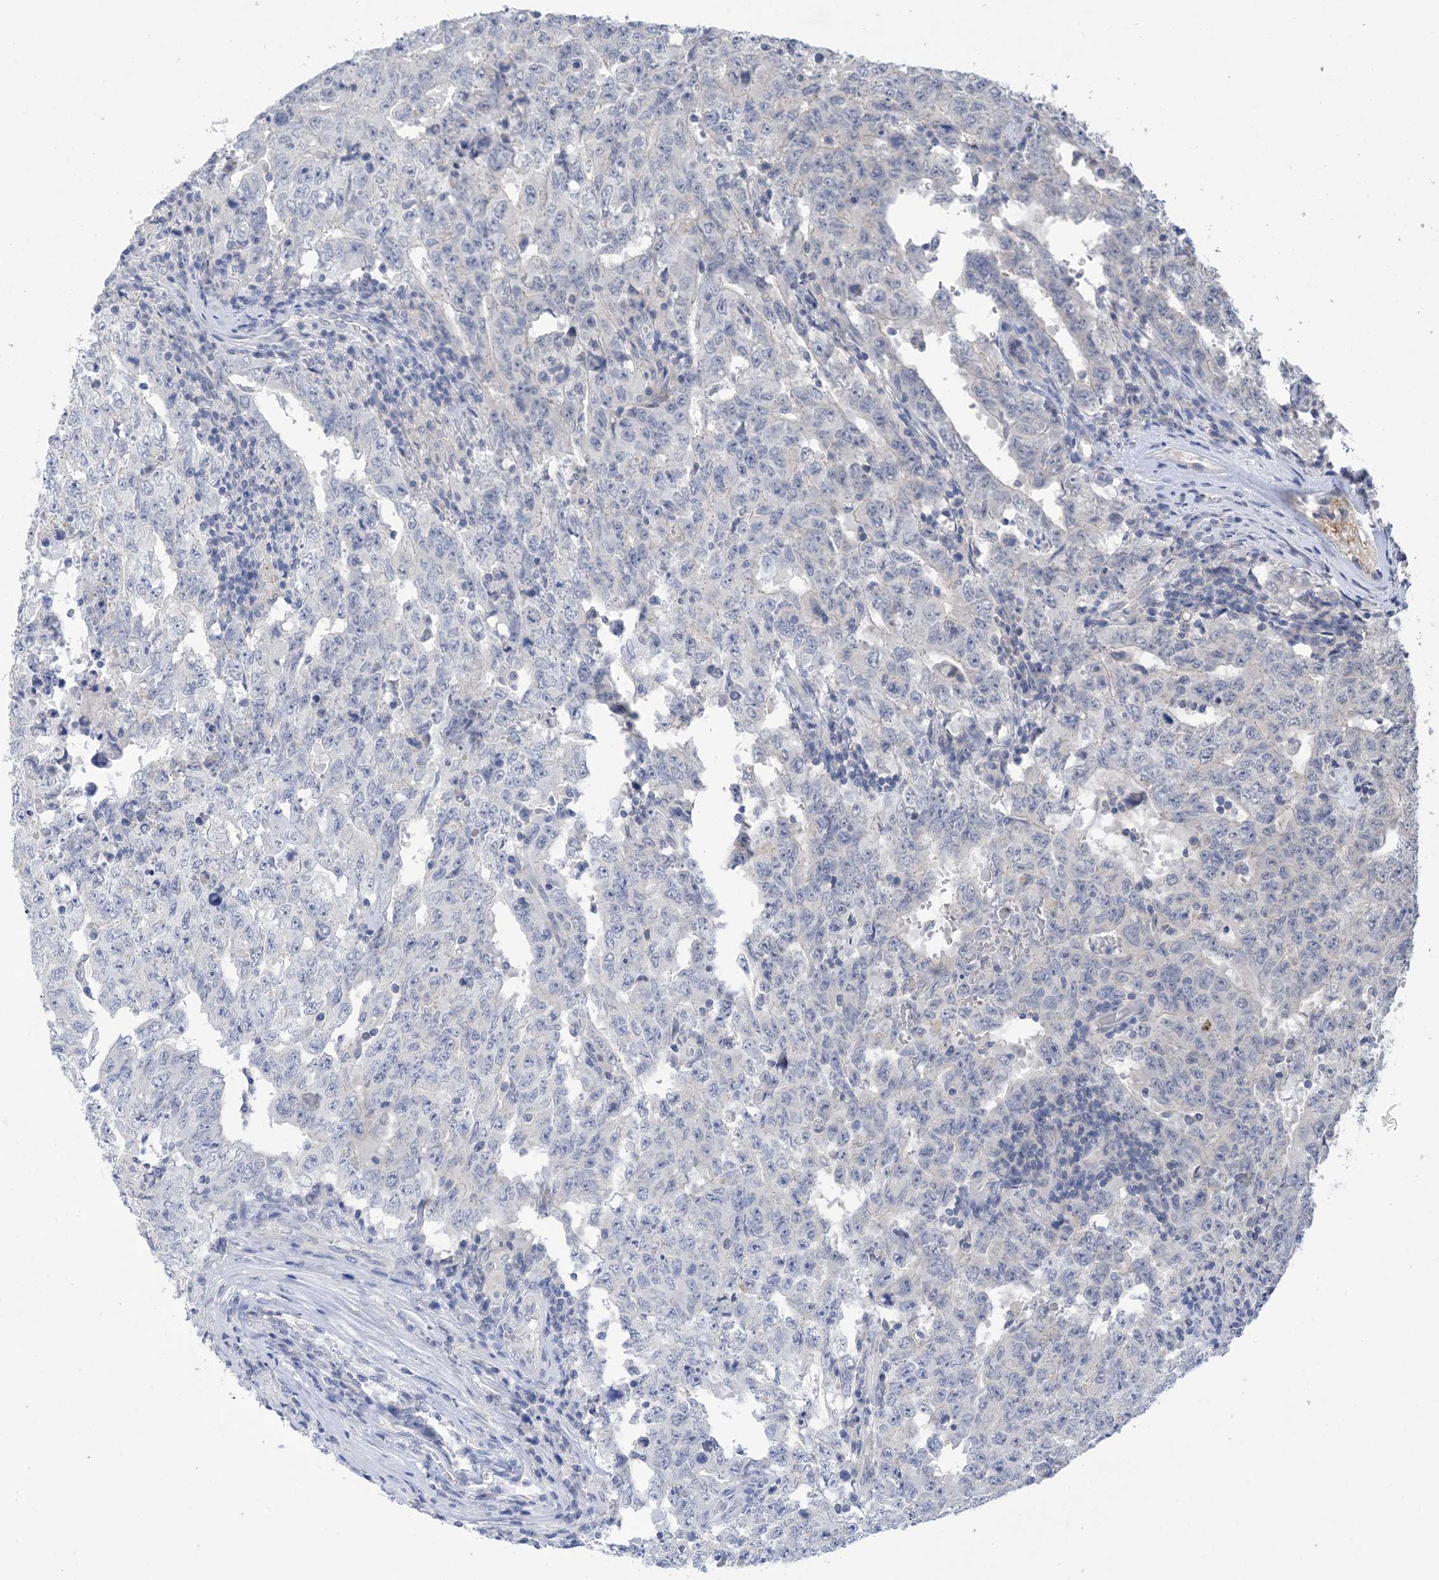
{"staining": {"intensity": "negative", "quantity": "none", "location": "none"}, "tissue": "testis cancer", "cell_type": "Tumor cells", "image_type": "cancer", "snomed": [{"axis": "morphology", "description": "Carcinoma, Embryonal, NOS"}, {"axis": "topography", "description": "Testis"}], "caption": "A photomicrograph of testis embryonal carcinoma stained for a protein reveals no brown staining in tumor cells. (Stains: DAB IHC with hematoxylin counter stain, Microscopy: brightfield microscopy at high magnification).", "gene": "DSC3", "patient": {"sex": "male", "age": 26}}